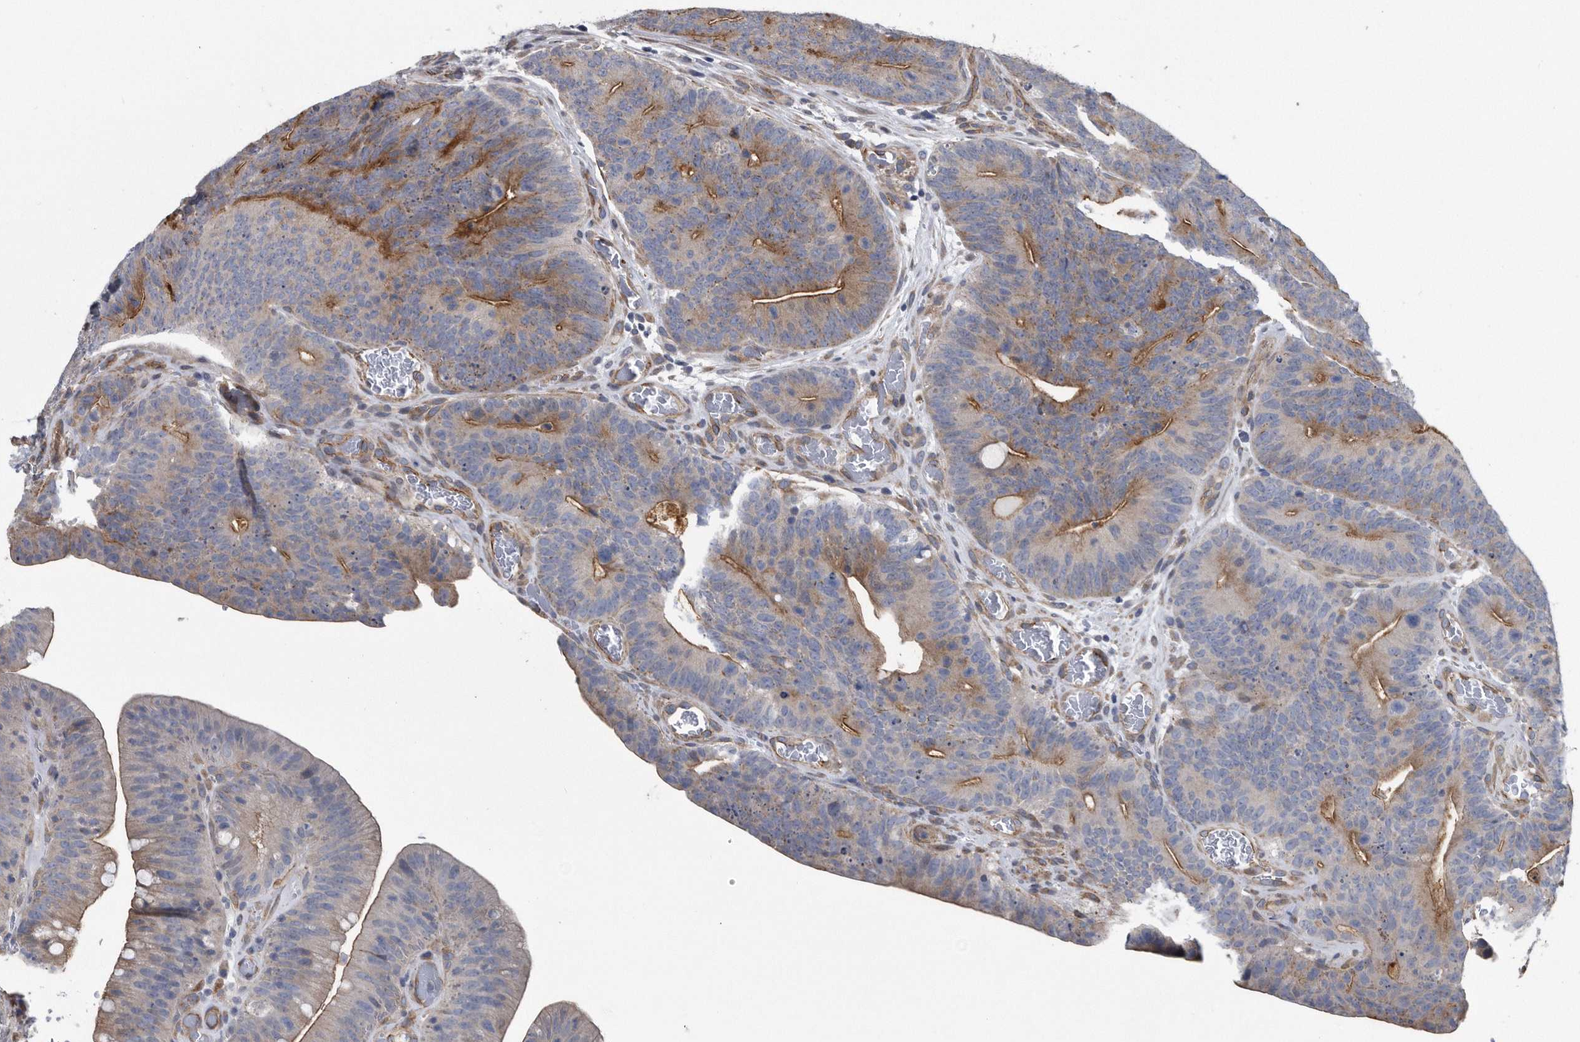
{"staining": {"intensity": "moderate", "quantity": "25%-75%", "location": "cytoplasmic/membranous"}, "tissue": "colorectal cancer", "cell_type": "Tumor cells", "image_type": "cancer", "snomed": [{"axis": "morphology", "description": "Normal tissue, NOS"}, {"axis": "topography", "description": "Colon"}], "caption": "This is a photomicrograph of IHC staining of colorectal cancer, which shows moderate staining in the cytoplasmic/membranous of tumor cells.", "gene": "ARMCX1", "patient": {"sex": "female", "age": 82}}